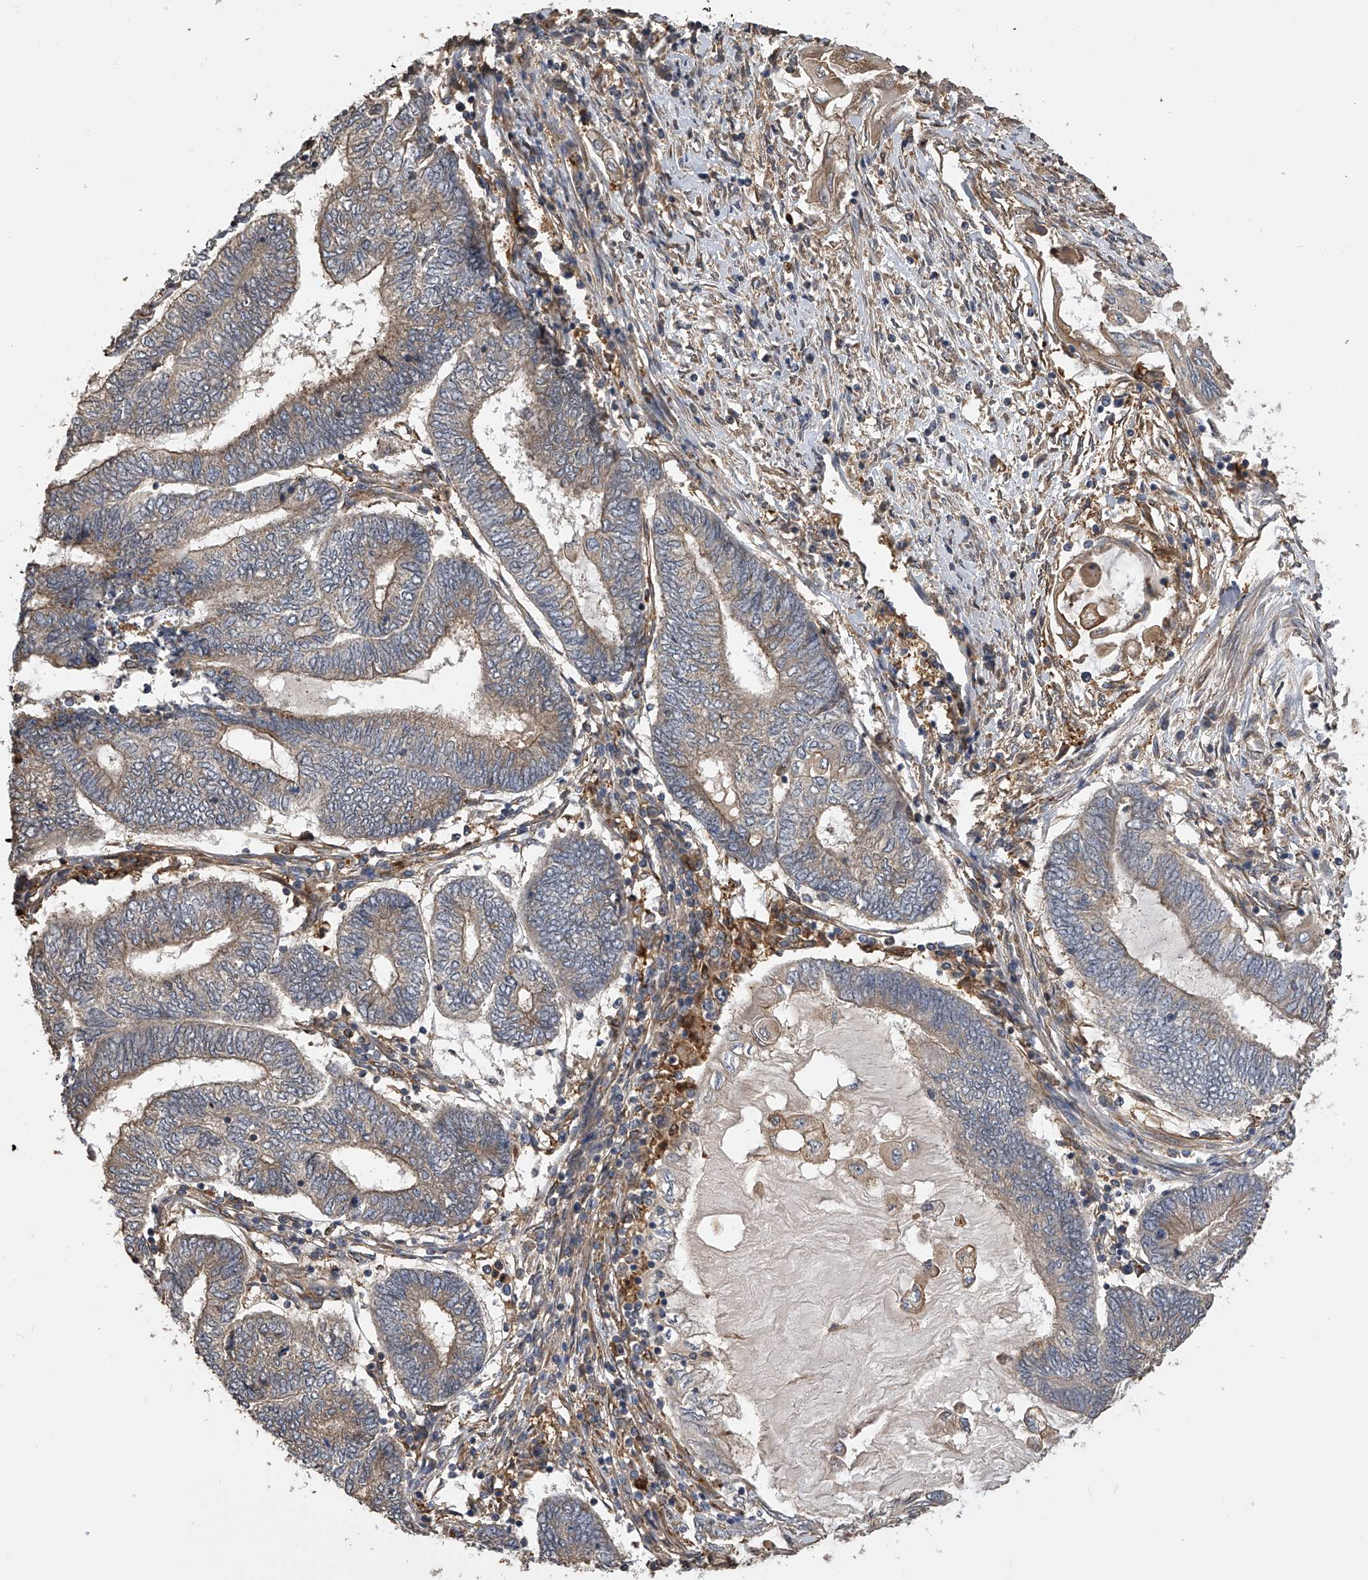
{"staining": {"intensity": "weak", "quantity": "<25%", "location": "cytoplasmic/membranous"}, "tissue": "endometrial cancer", "cell_type": "Tumor cells", "image_type": "cancer", "snomed": [{"axis": "morphology", "description": "Adenocarcinoma, NOS"}, {"axis": "topography", "description": "Uterus"}, {"axis": "topography", "description": "Endometrium"}], "caption": "Immunohistochemistry (IHC) image of neoplastic tissue: endometrial cancer (adenocarcinoma) stained with DAB (3,3'-diaminobenzidine) reveals no significant protein expression in tumor cells.", "gene": "PTPRA", "patient": {"sex": "female", "age": 70}}